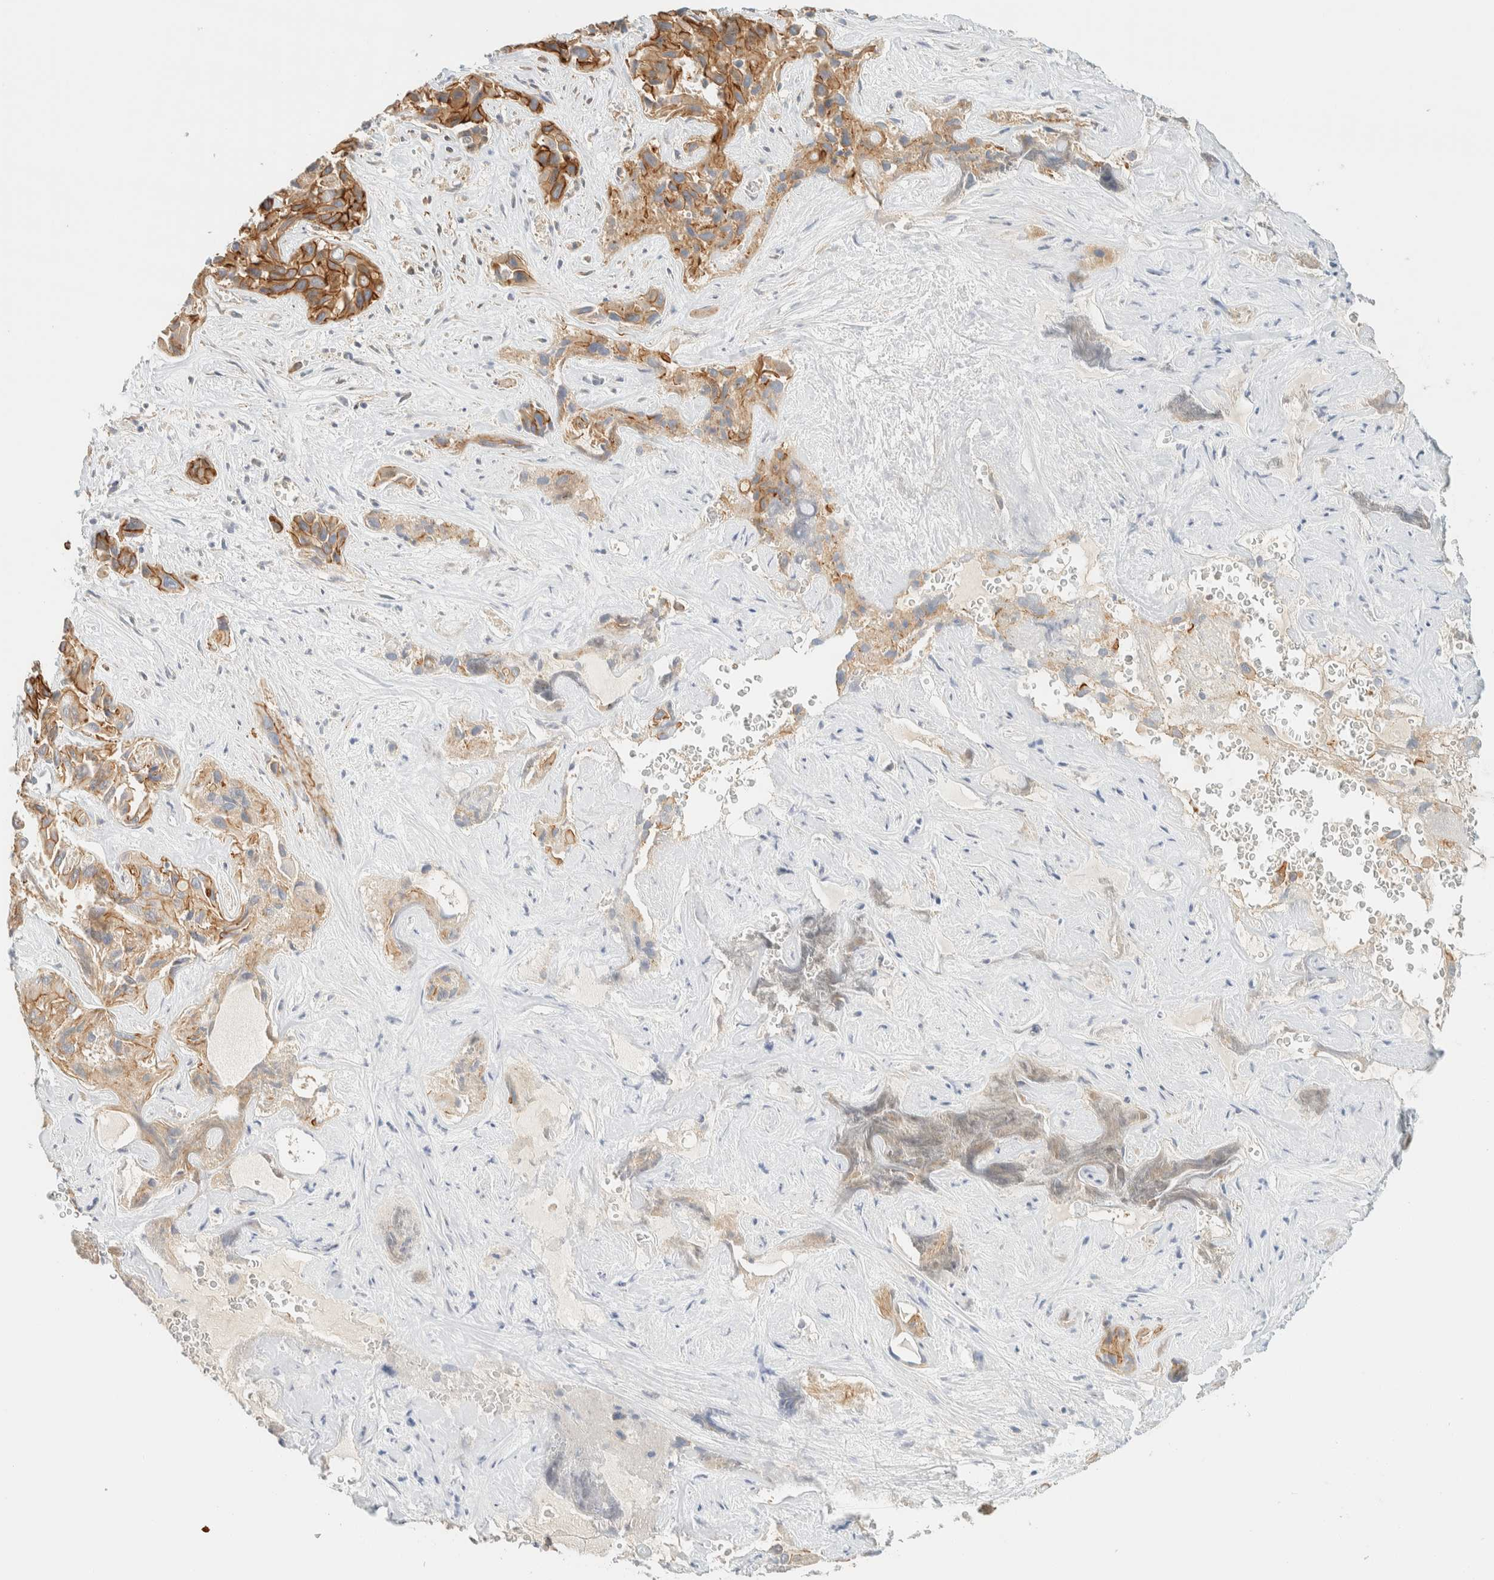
{"staining": {"intensity": "moderate", "quantity": ">75%", "location": "cytoplasmic/membranous"}, "tissue": "liver cancer", "cell_type": "Tumor cells", "image_type": "cancer", "snomed": [{"axis": "morphology", "description": "Cholangiocarcinoma"}, {"axis": "topography", "description": "Liver"}], "caption": "This is a micrograph of immunohistochemistry (IHC) staining of liver cholangiocarcinoma, which shows moderate staining in the cytoplasmic/membranous of tumor cells.", "gene": "LIMA1", "patient": {"sex": "female", "age": 52}}